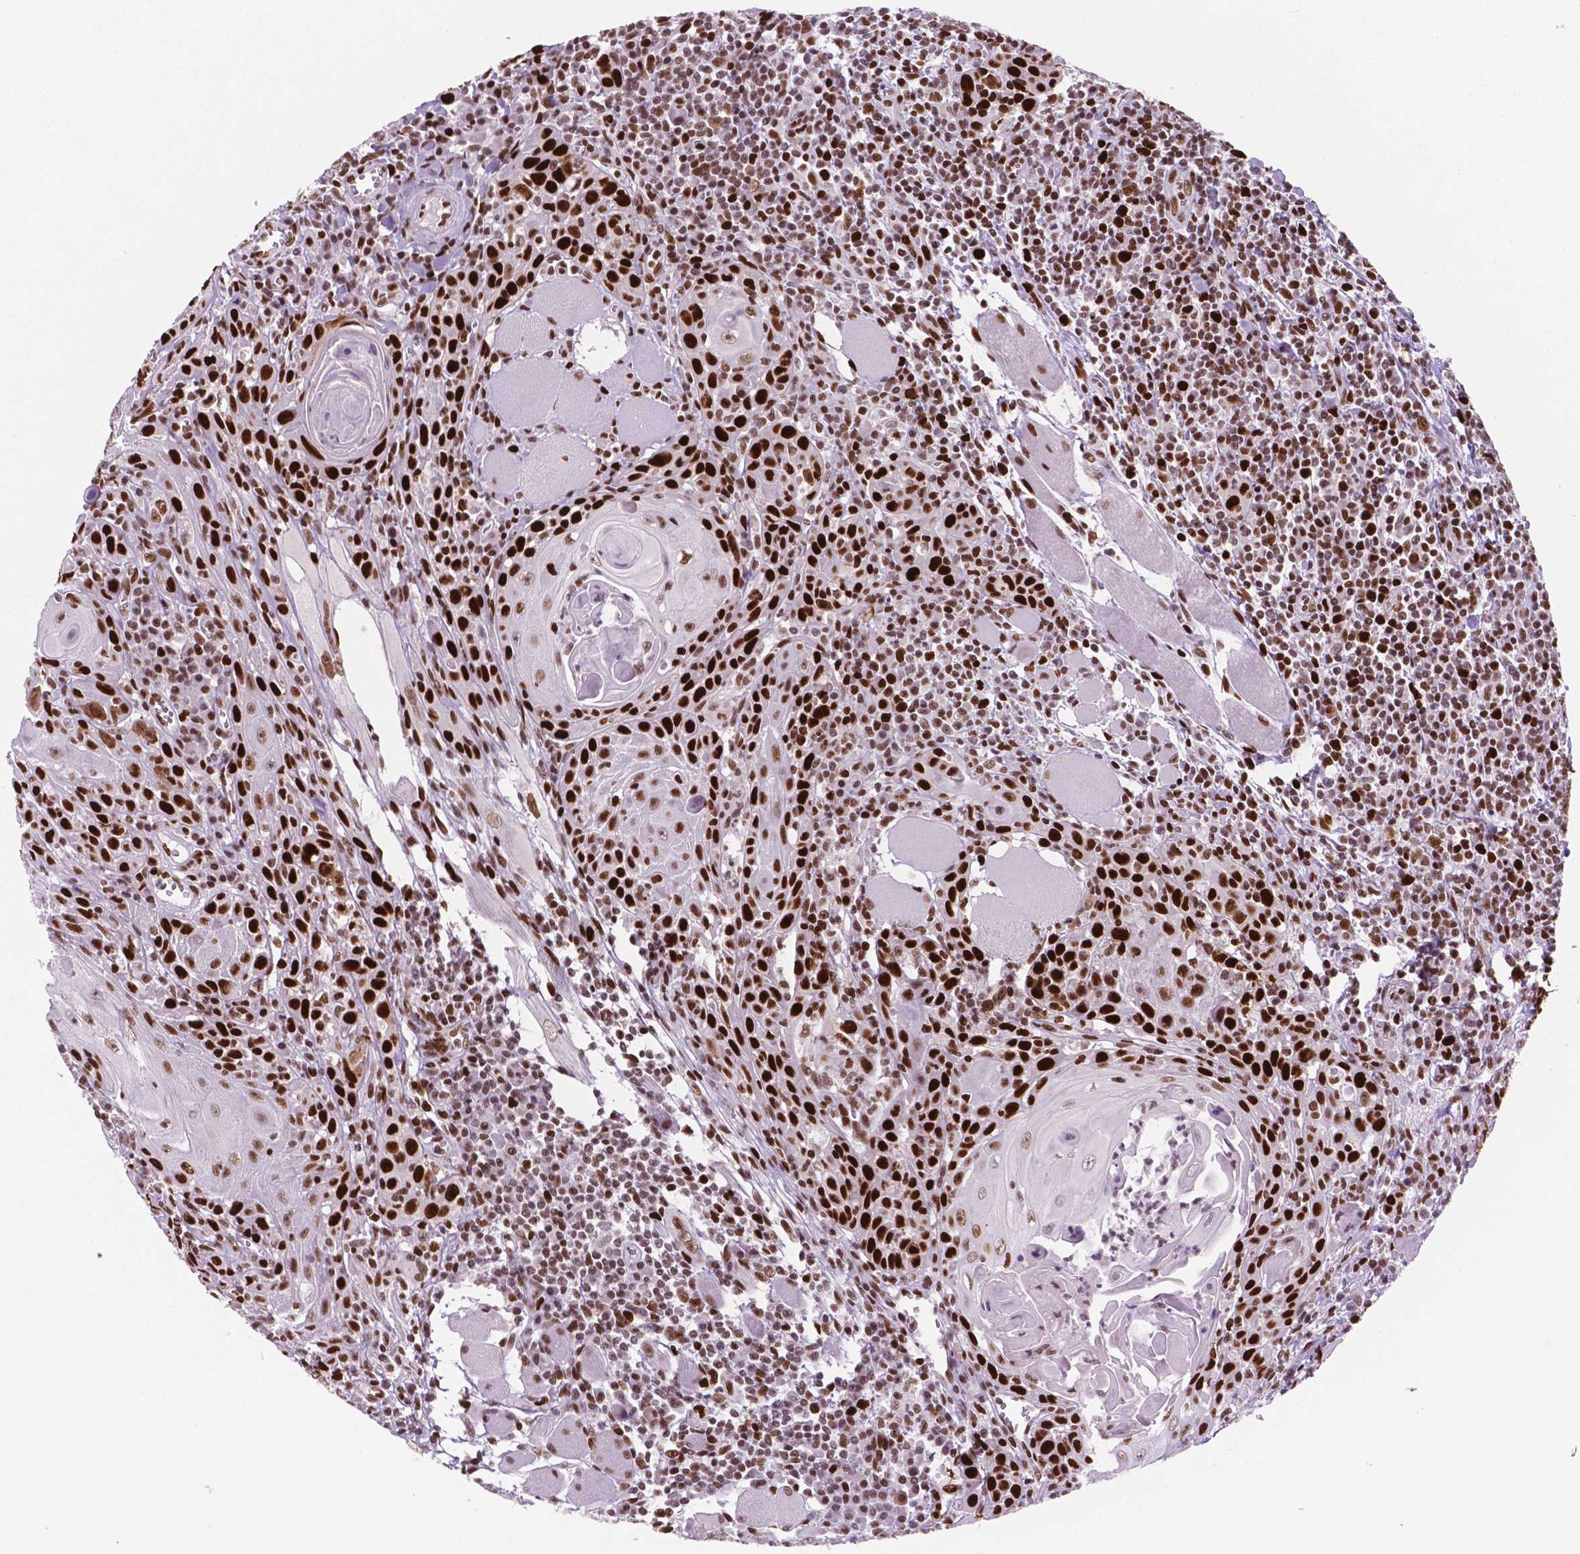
{"staining": {"intensity": "strong", "quantity": ">75%", "location": "nuclear"}, "tissue": "head and neck cancer", "cell_type": "Tumor cells", "image_type": "cancer", "snomed": [{"axis": "morphology", "description": "Squamous cell carcinoma, NOS"}, {"axis": "topography", "description": "Head-Neck"}], "caption": "An IHC image of tumor tissue is shown. Protein staining in brown labels strong nuclear positivity in head and neck cancer (squamous cell carcinoma) within tumor cells.", "gene": "MSH6", "patient": {"sex": "male", "age": 52}}